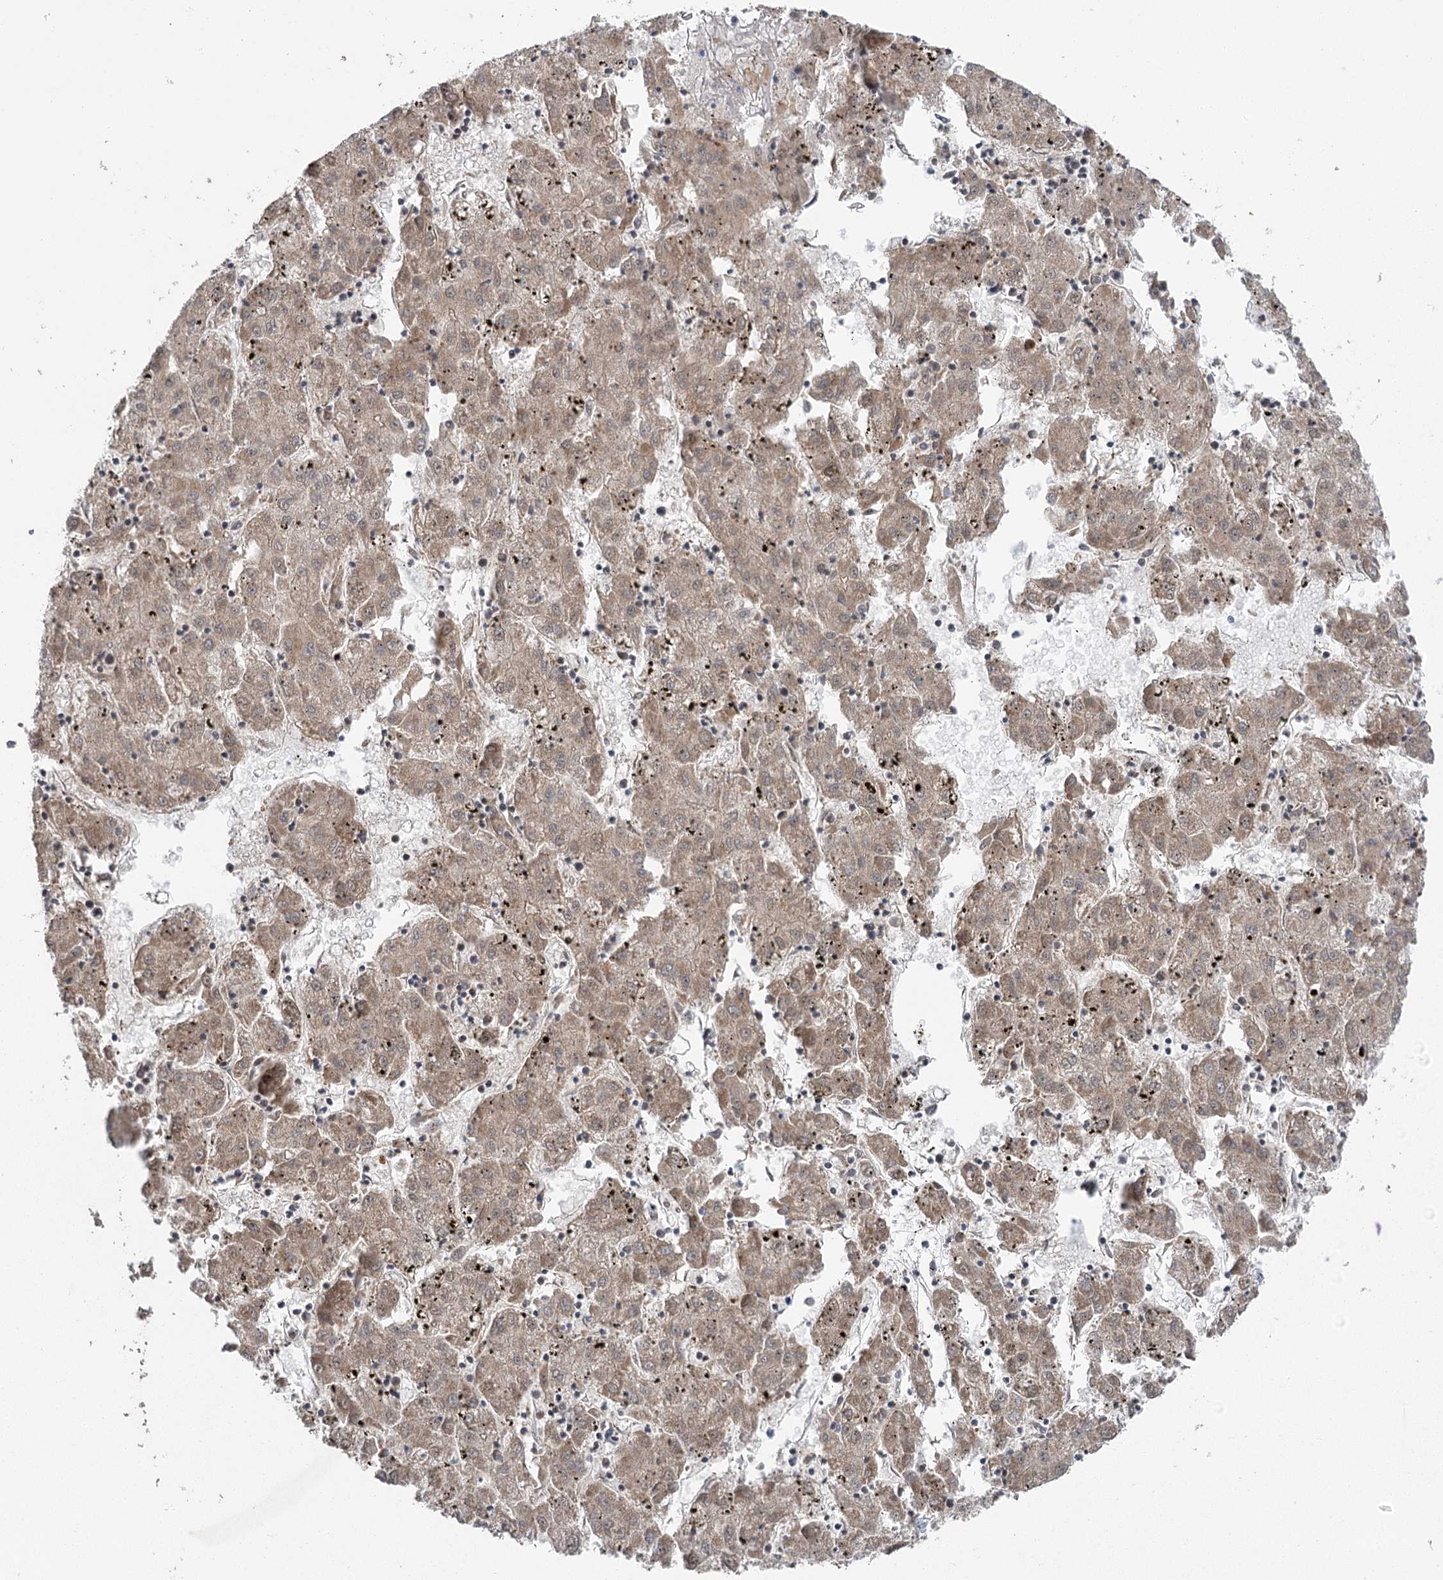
{"staining": {"intensity": "weak", "quantity": ">75%", "location": "cytoplasmic/membranous"}, "tissue": "liver cancer", "cell_type": "Tumor cells", "image_type": "cancer", "snomed": [{"axis": "morphology", "description": "Carcinoma, Hepatocellular, NOS"}, {"axis": "topography", "description": "Liver"}], "caption": "A low amount of weak cytoplasmic/membranous expression is appreciated in approximately >75% of tumor cells in liver cancer (hepatocellular carcinoma) tissue.", "gene": "C12orf4", "patient": {"sex": "male", "age": 72}}